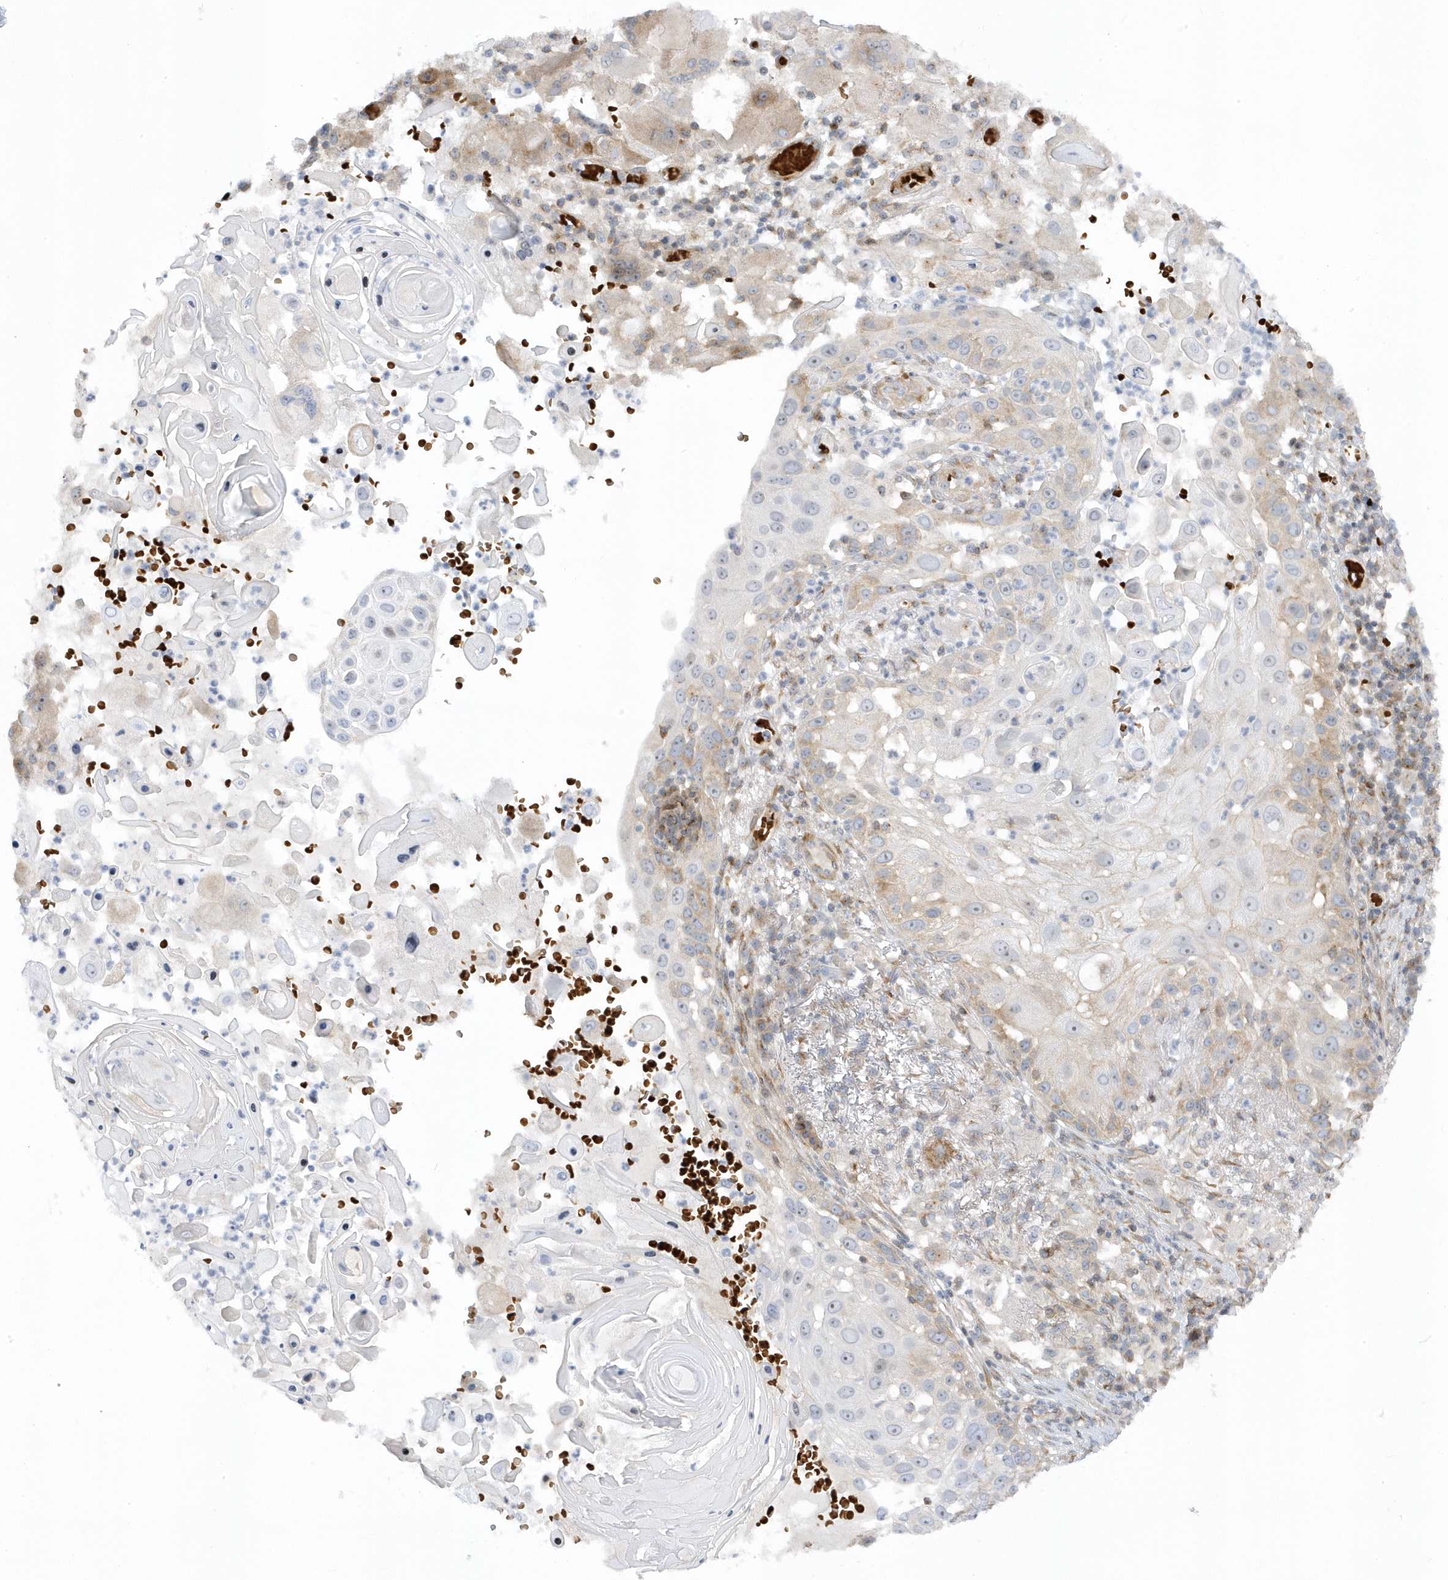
{"staining": {"intensity": "weak", "quantity": "<25%", "location": "cytoplasmic/membranous"}, "tissue": "skin cancer", "cell_type": "Tumor cells", "image_type": "cancer", "snomed": [{"axis": "morphology", "description": "Squamous cell carcinoma, NOS"}, {"axis": "topography", "description": "Skin"}], "caption": "Immunohistochemistry image of neoplastic tissue: human skin cancer stained with DAB exhibits no significant protein positivity in tumor cells.", "gene": "MAP7D3", "patient": {"sex": "female", "age": 44}}